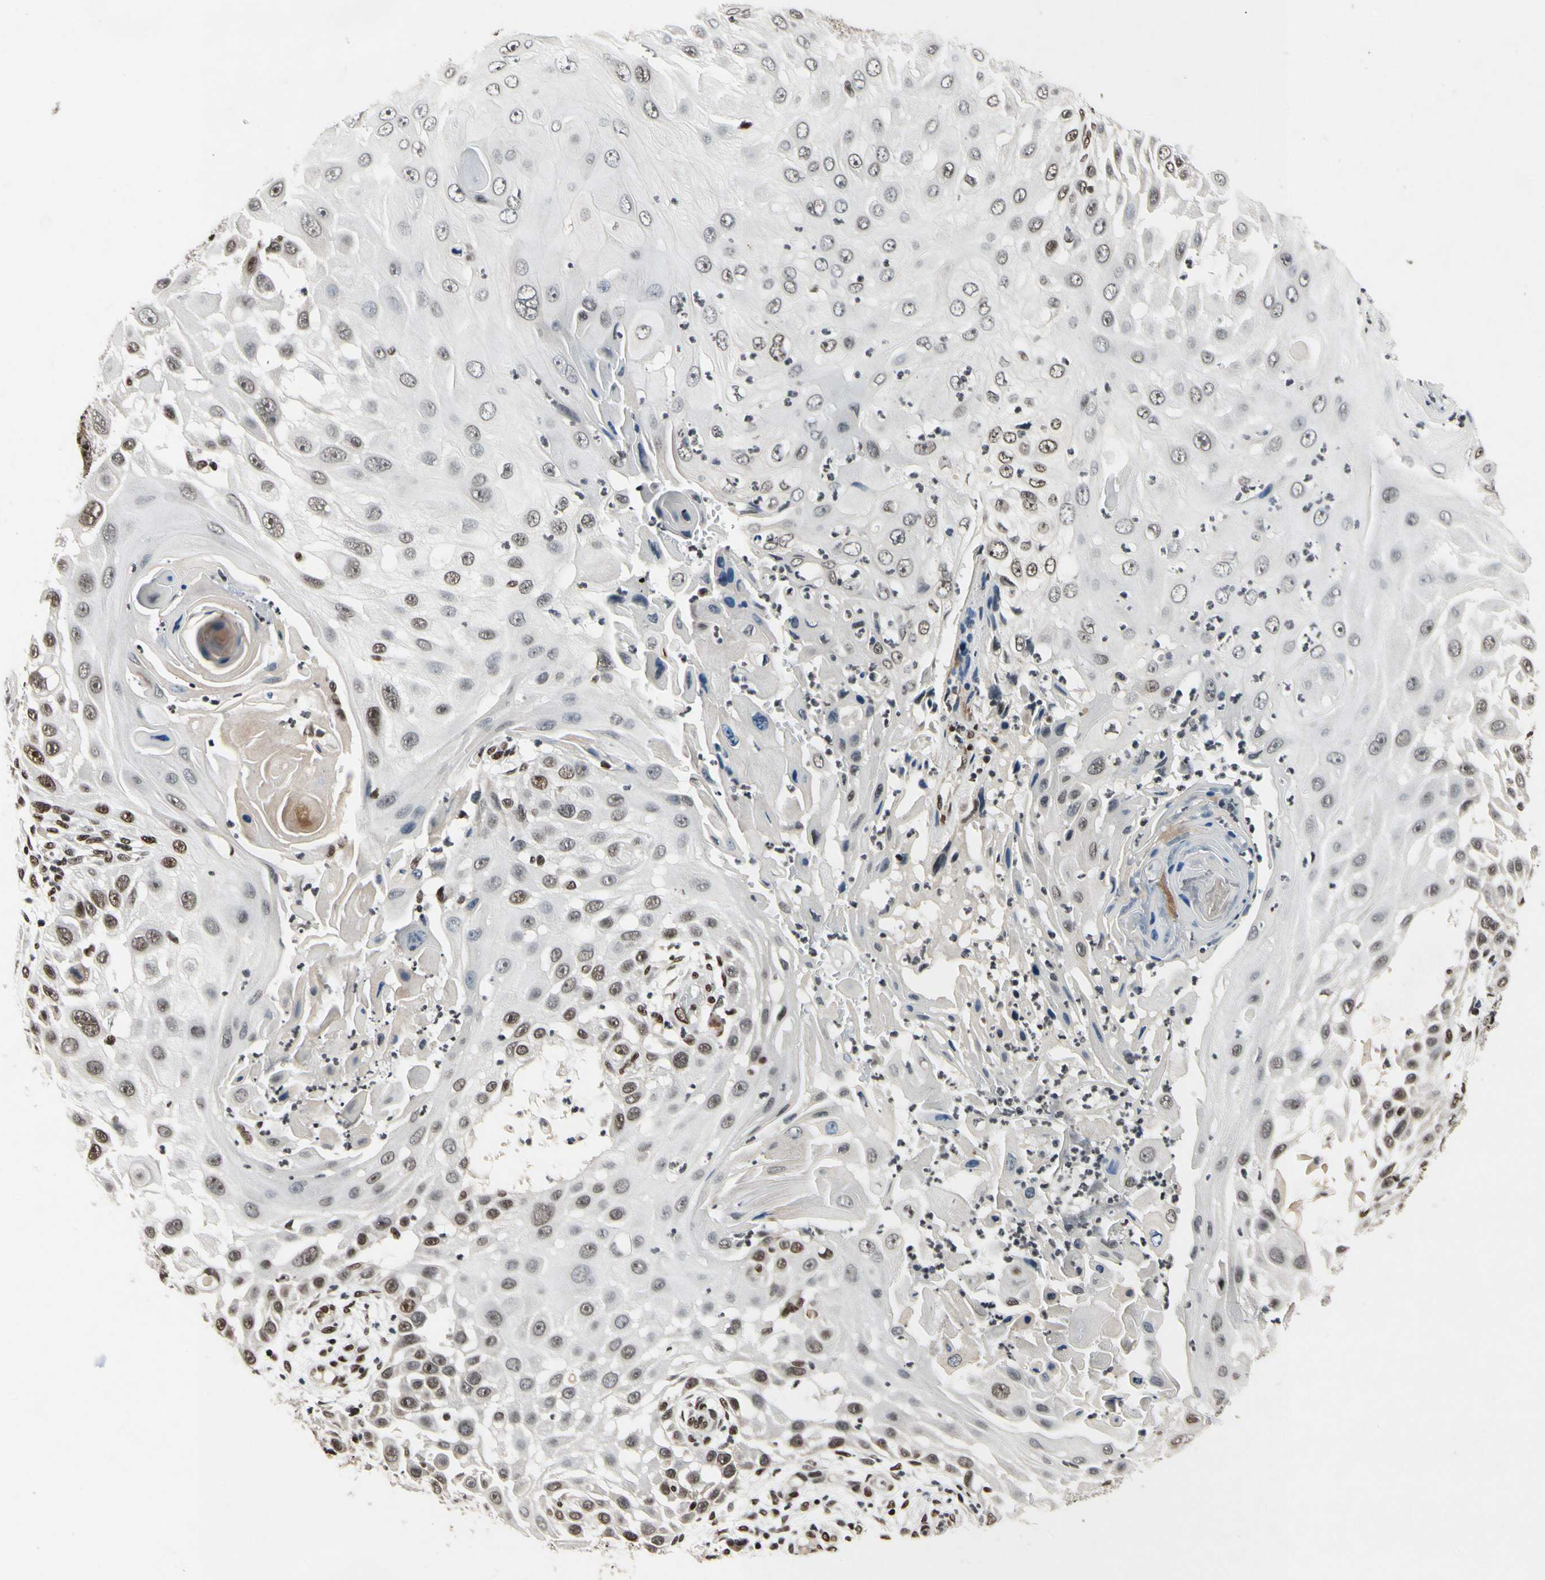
{"staining": {"intensity": "moderate", "quantity": "25%-75%", "location": "nuclear"}, "tissue": "skin cancer", "cell_type": "Tumor cells", "image_type": "cancer", "snomed": [{"axis": "morphology", "description": "Squamous cell carcinoma, NOS"}, {"axis": "topography", "description": "Skin"}], "caption": "Immunohistochemical staining of skin squamous cell carcinoma exhibits moderate nuclear protein expression in approximately 25%-75% of tumor cells.", "gene": "RECQL", "patient": {"sex": "female", "age": 44}}